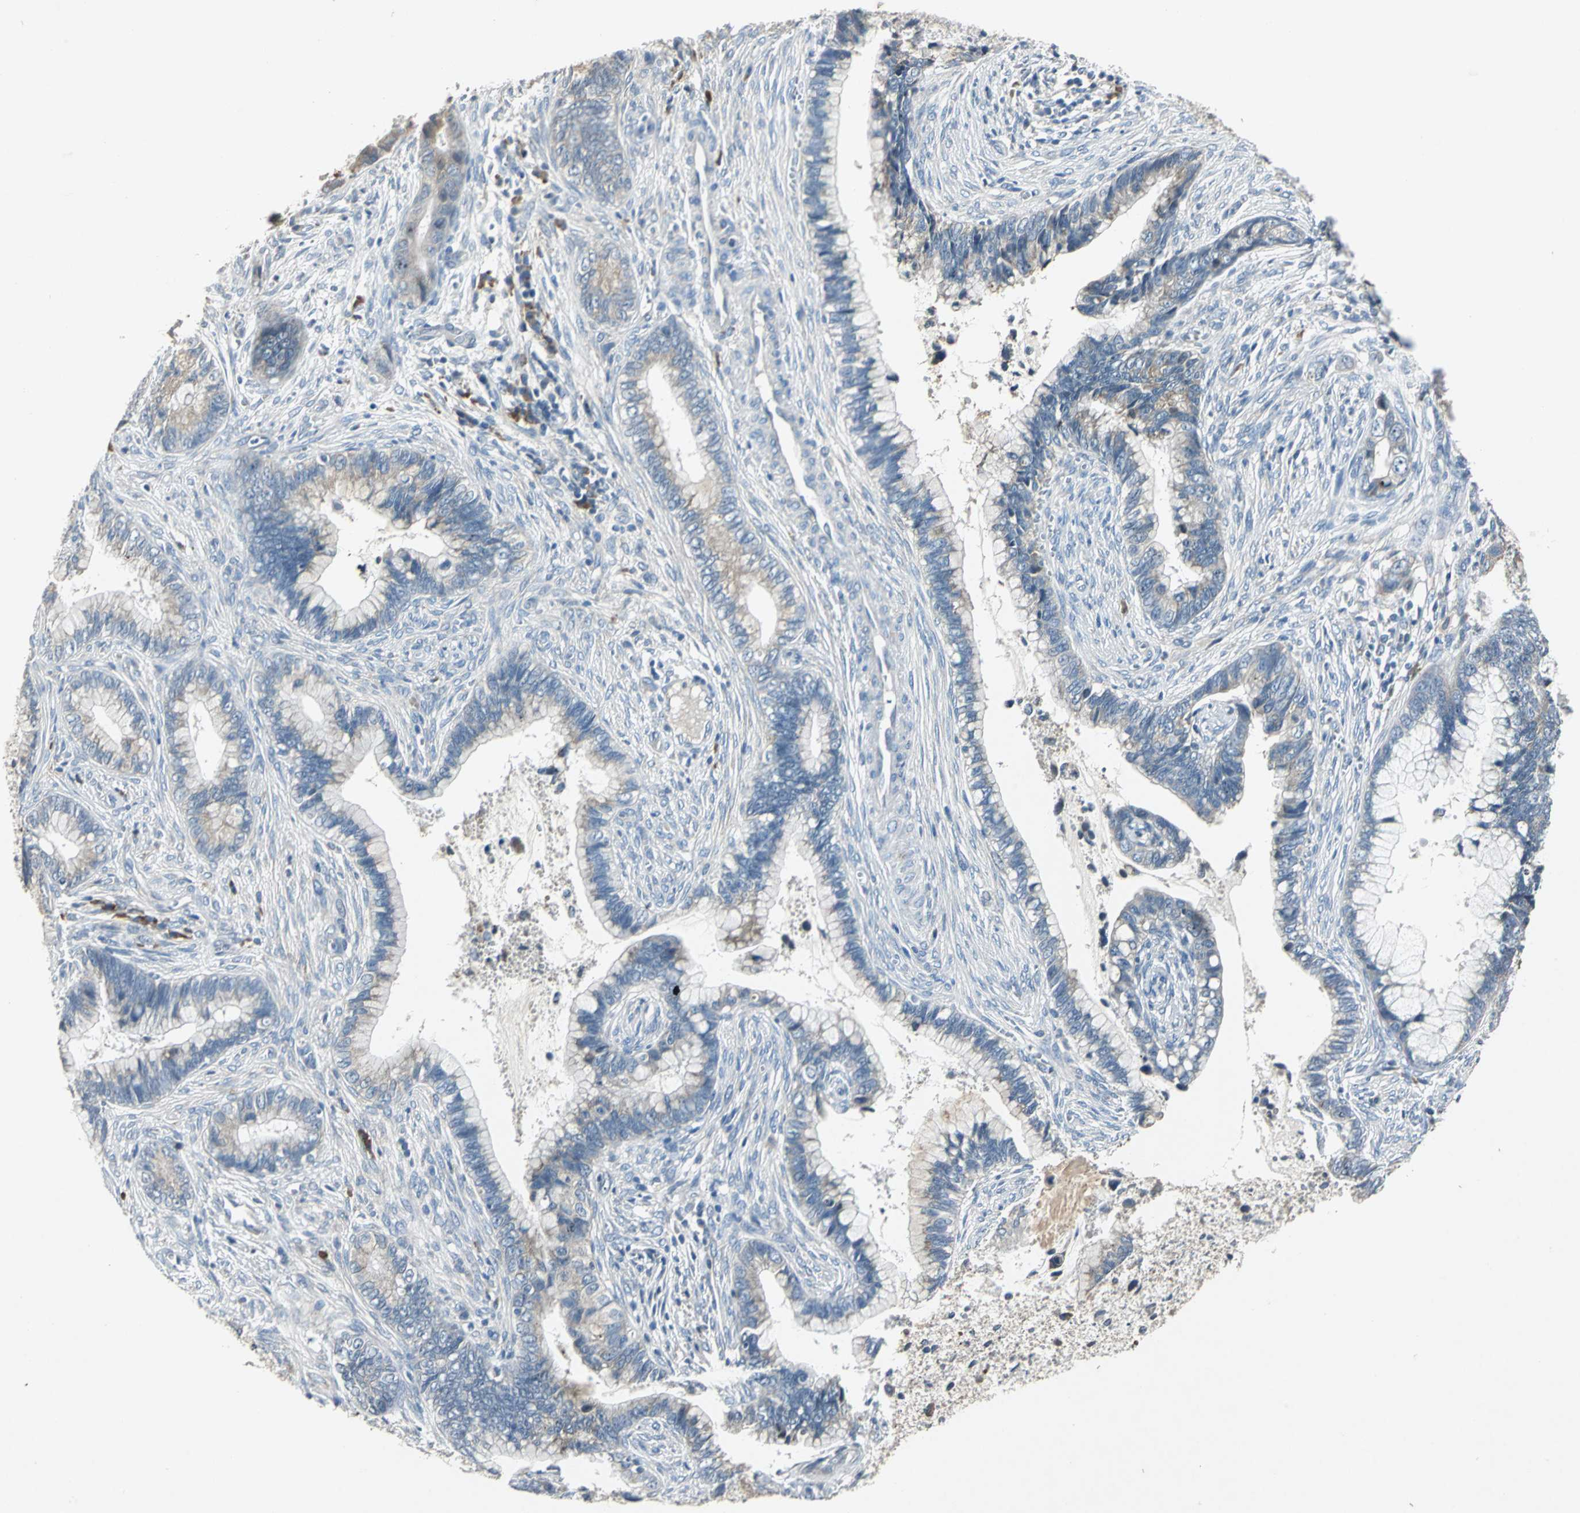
{"staining": {"intensity": "weak", "quantity": "<25%", "location": "cytoplasmic/membranous"}, "tissue": "cervical cancer", "cell_type": "Tumor cells", "image_type": "cancer", "snomed": [{"axis": "morphology", "description": "Adenocarcinoma, NOS"}, {"axis": "topography", "description": "Cervix"}], "caption": "IHC photomicrograph of human cervical cancer (adenocarcinoma) stained for a protein (brown), which demonstrates no staining in tumor cells. (Brightfield microscopy of DAB immunohistochemistry at high magnification).", "gene": "SLC2A13", "patient": {"sex": "female", "age": 44}}